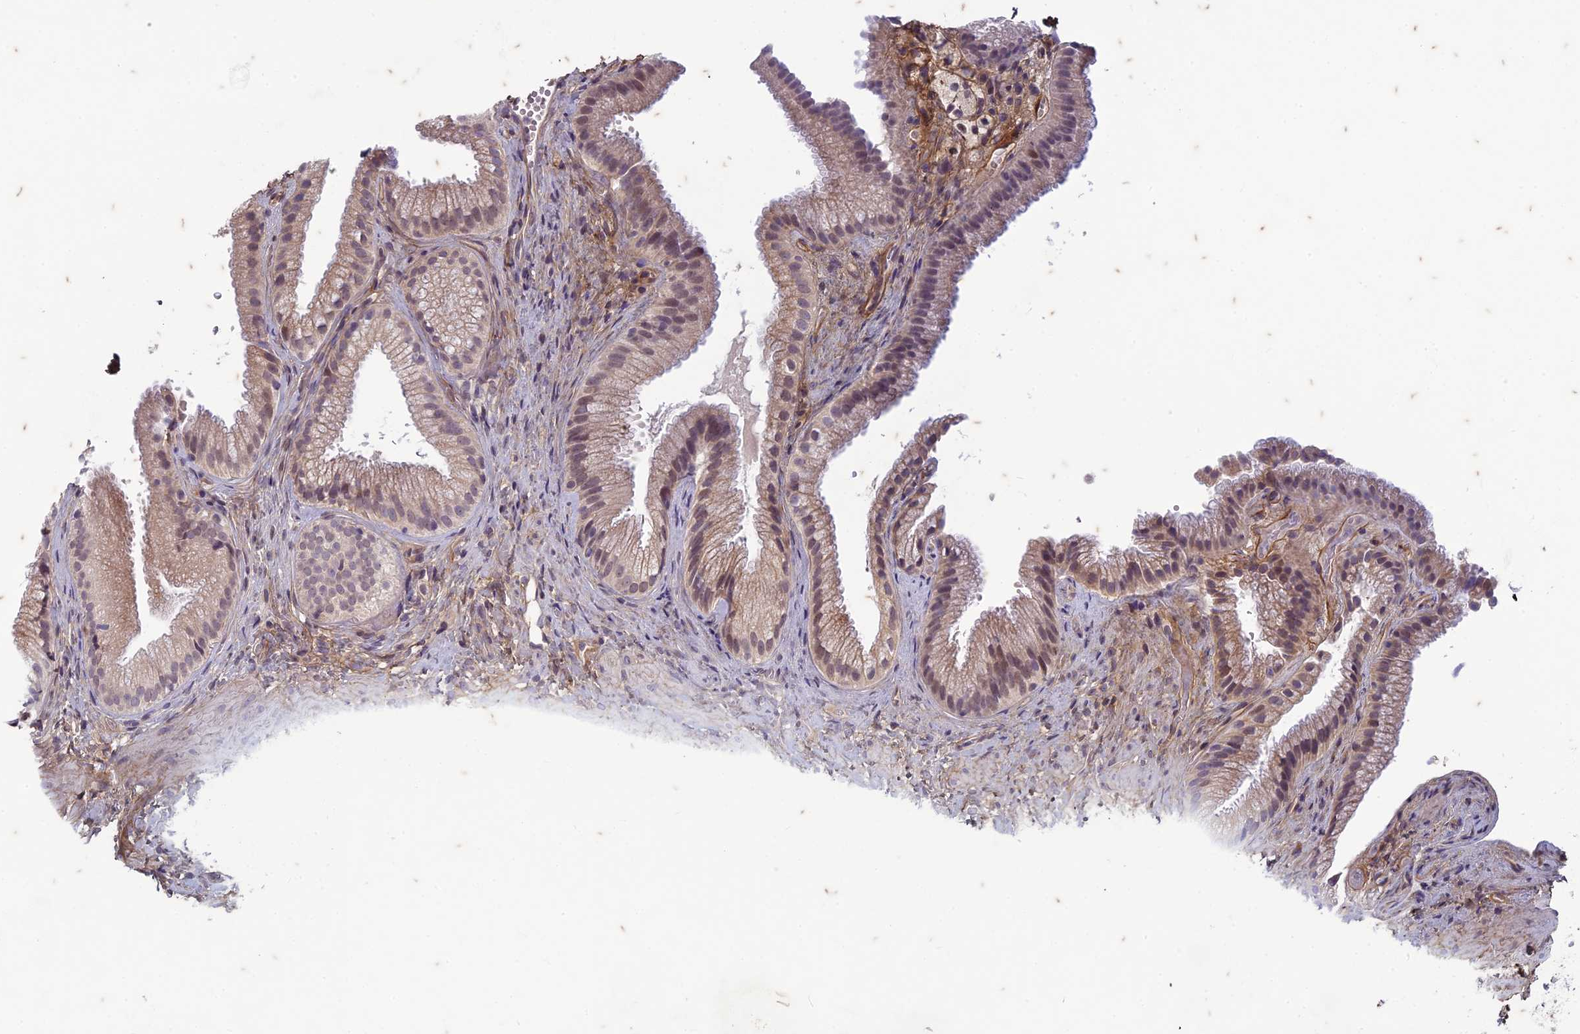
{"staining": {"intensity": "weak", "quantity": ">75%", "location": "nuclear"}, "tissue": "gallbladder", "cell_type": "Glandular cells", "image_type": "normal", "snomed": [{"axis": "morphology", "description": "Normal tissue, NOS"}, {"axis": "topography", "description": "Gallbladder"}], "caption": "Brown immunohistochemical staining in benign human gallbladder exhibits weak nuclear expression in approximately >75% of glandular cells.", "gene": "PABPN1L", "patient": {"sex": "female", "age": 64}}